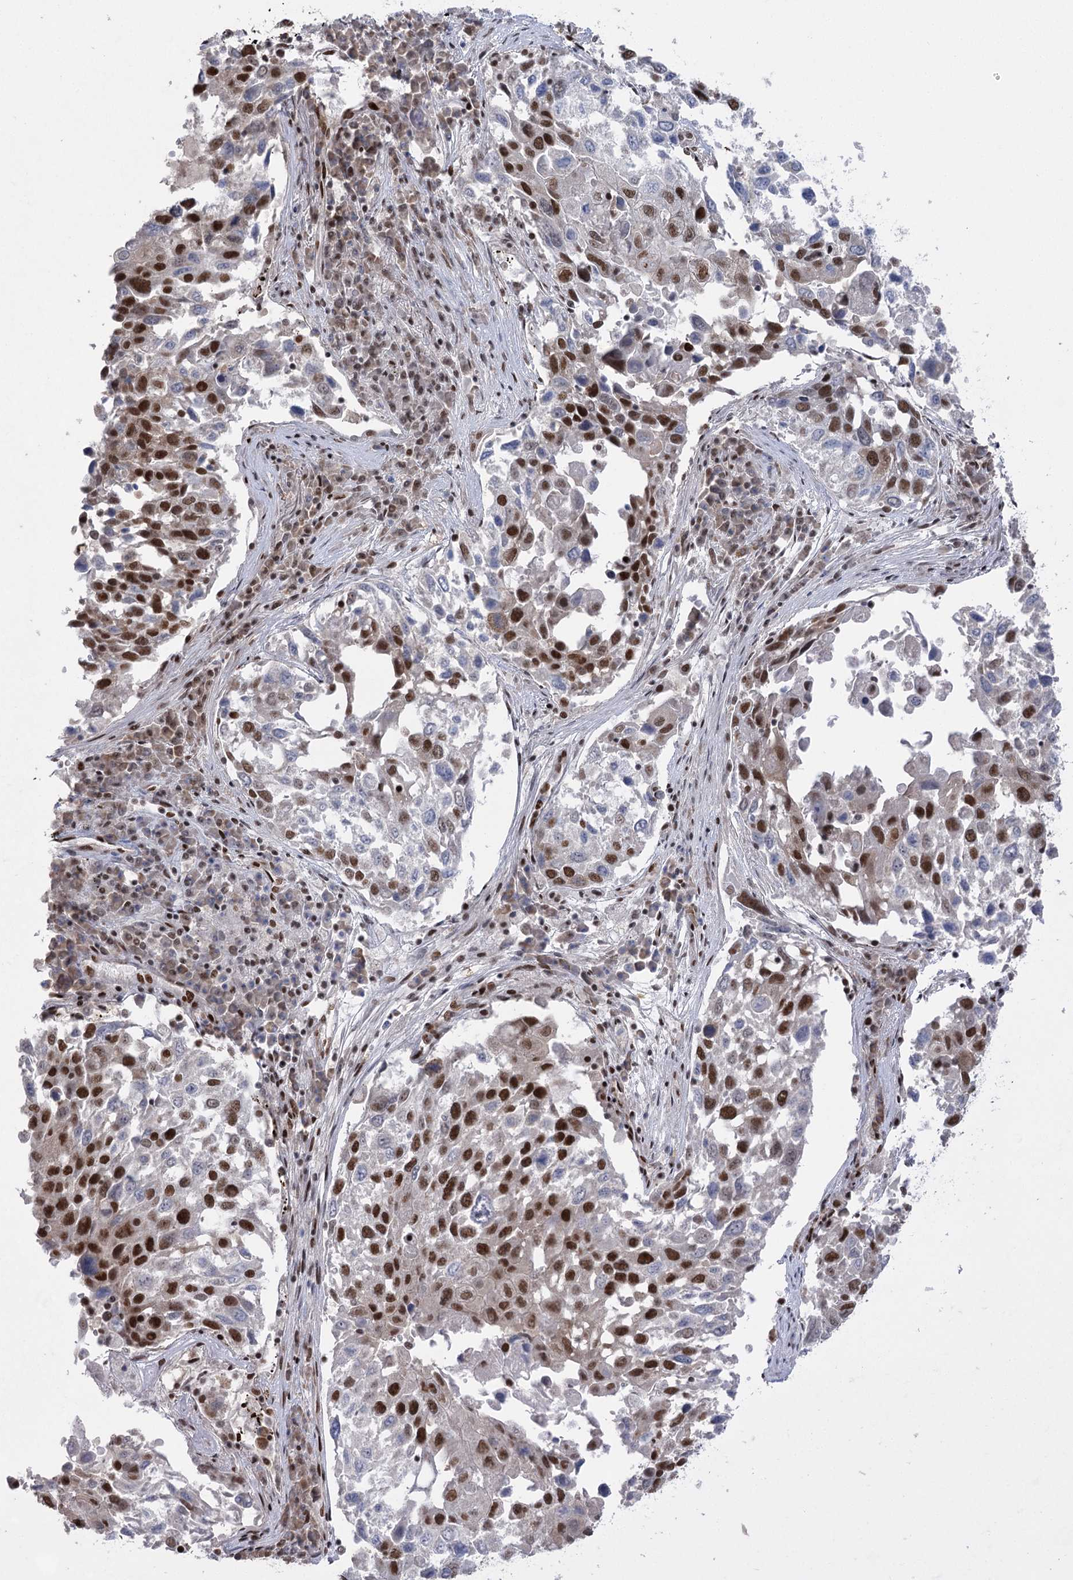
{"staining": {"intensity": "strong", "quantity": "25%-75%", "location": "nuclear"}, "tissue": "lung cancer", "cell_type": "Tumor cells", "image_type": "cancer", "snomed": [{"axis": "morphology", "description": "Squamous cell carcinoma, NOS"}, {"axis": "topography", "description": "Lung"}], "caption": "DAB immunohistochemical staining of human squamous cell carcinoma (lung) shows strong nuclear protein staining in about 25%-75% of tumor cells. Ihc stains the protein of interest in brown and the nuclei are stained blue.", "gene": "ZCCHC8", "patient": {"sex": "male", "age": 65}}